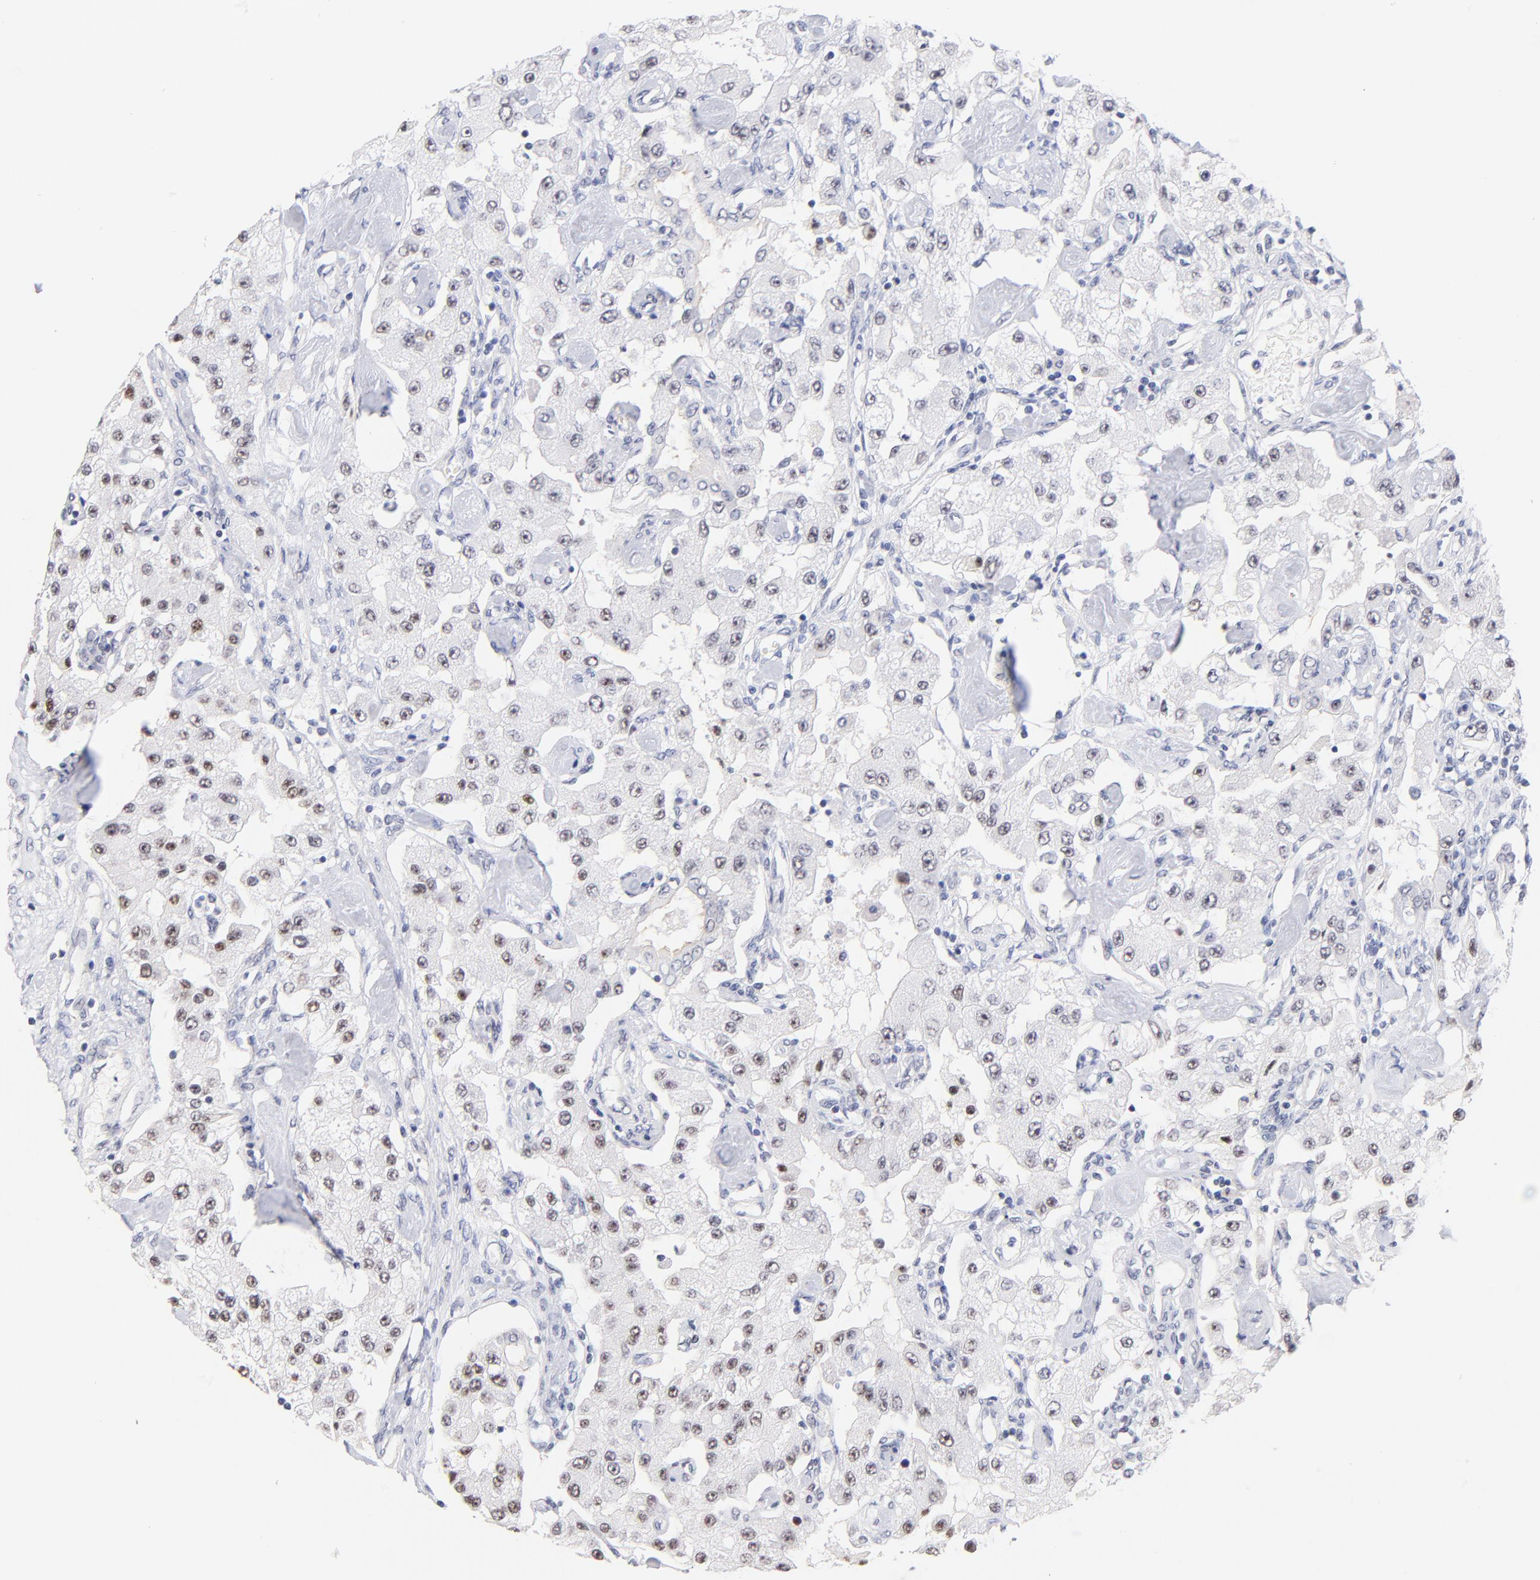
{"staining": {"intensity": "weak", "quantity": "25%-75%", "location": "nuclear"}, "tissue": "carcinoid", "cell_type": "Tumor cells", "image_type": "cancer", "snomed": [{"axis": "morphology", "description": "Carcinoid, malignant, NOS"}, {"axis": "topography", "description": "Pancreas"}], "caption": "About 25%-75% of tumor cells in human carcinoid display weak nuclear protein positivity as visualized by brown immunohistochemical staining.", "gene": "ZNF74", "patient": {"sex": "male", "age": 41}}